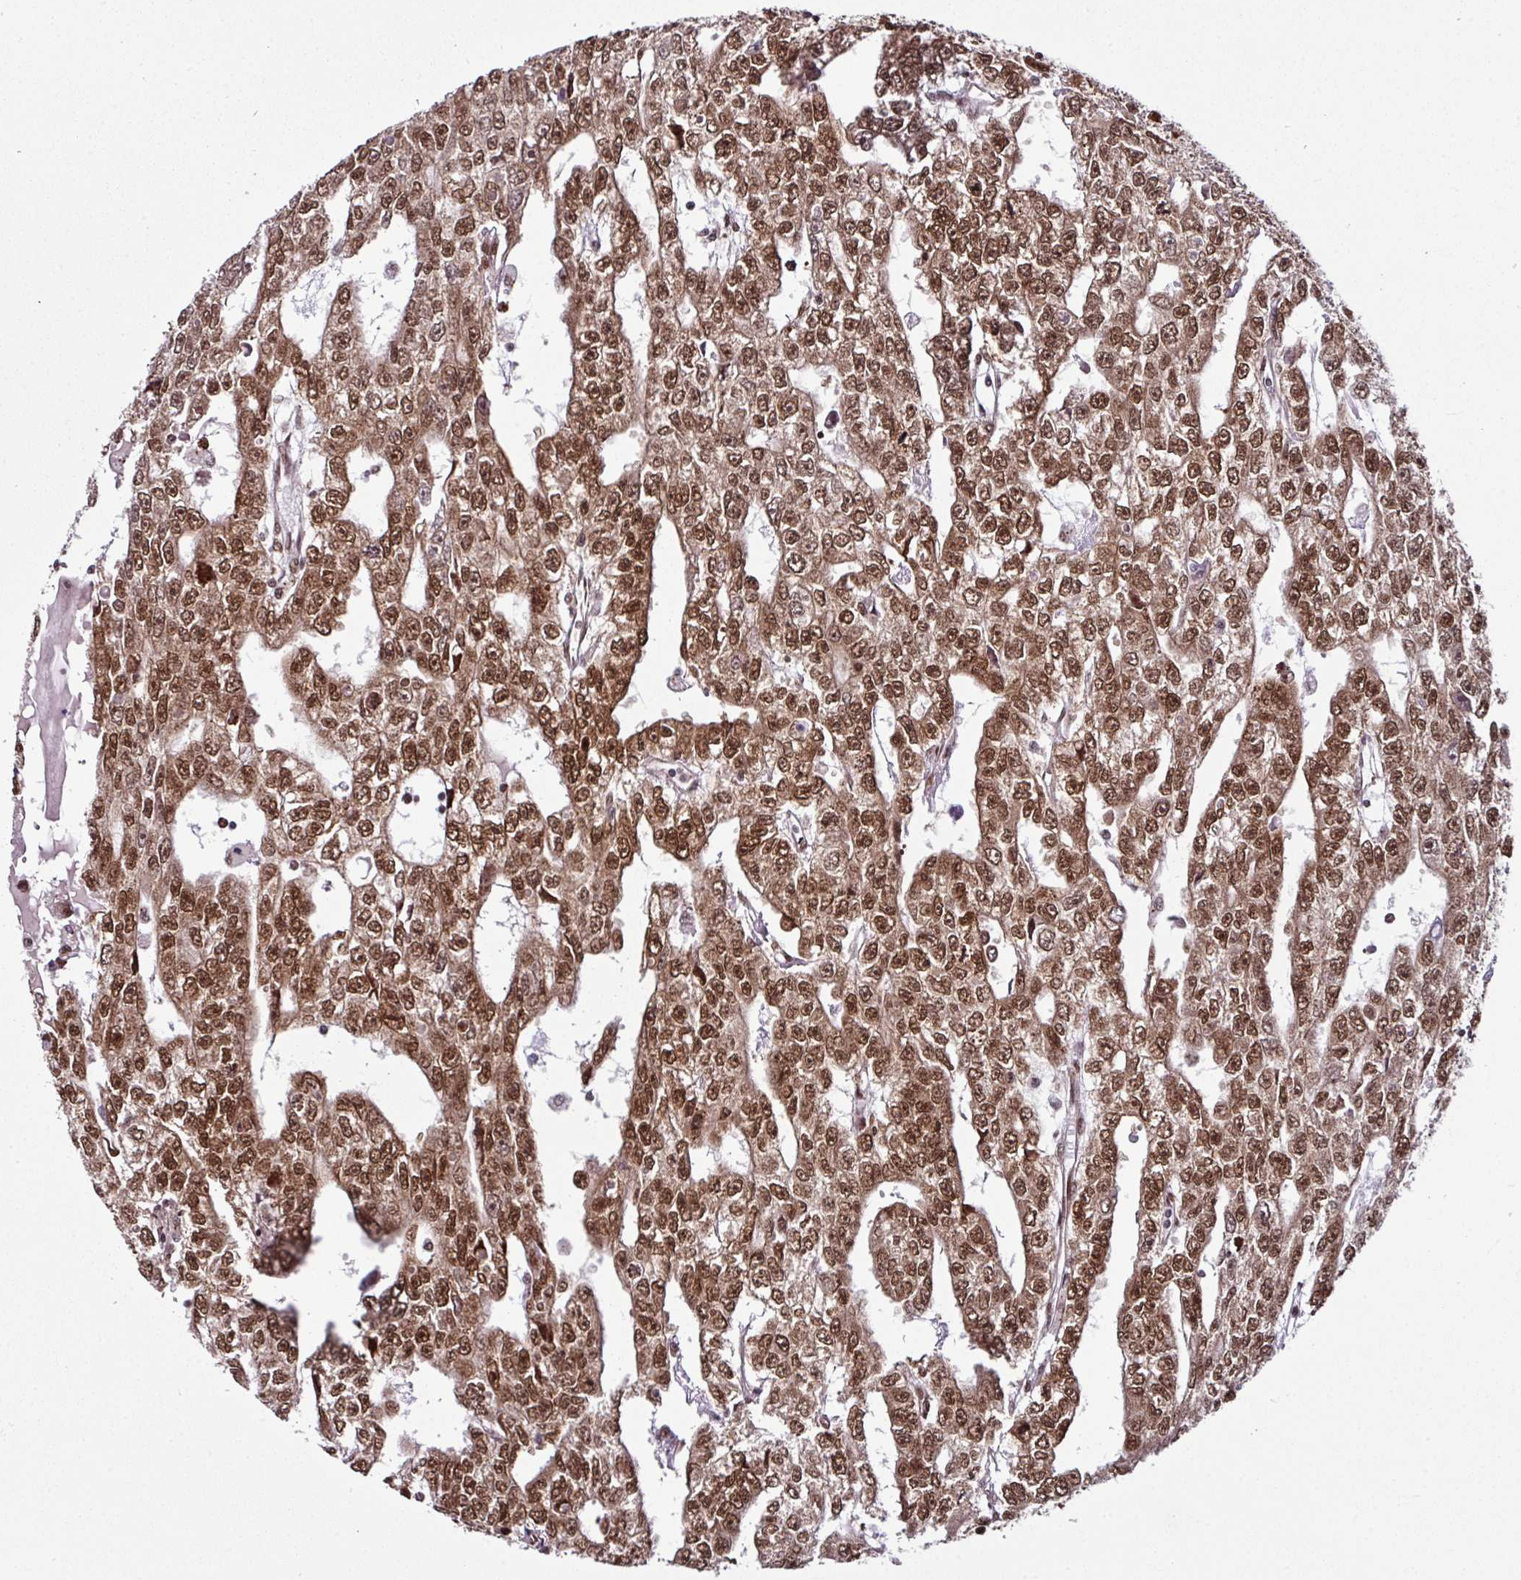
{"staining": {"intensity": "strong", "quantity": ">75%", "location": "nuclear"}, "tissue": "testis cancer", "cell_type": "Tumor cells", "image_type": "cancer", "snomed": [{"axis": "morphology", "description": "Carcinoma, Embryonal, NOS"}, {"axis": "topography", "description": "Testis"}], "caption": "Protein analysis of testis cancer (embryonal carcinoma) tissue reveals strong nuclear staining in approximately >75% of tumor cells.", "gene": "MORF4L2", "patient": {"sex": "male", "age": 20}}